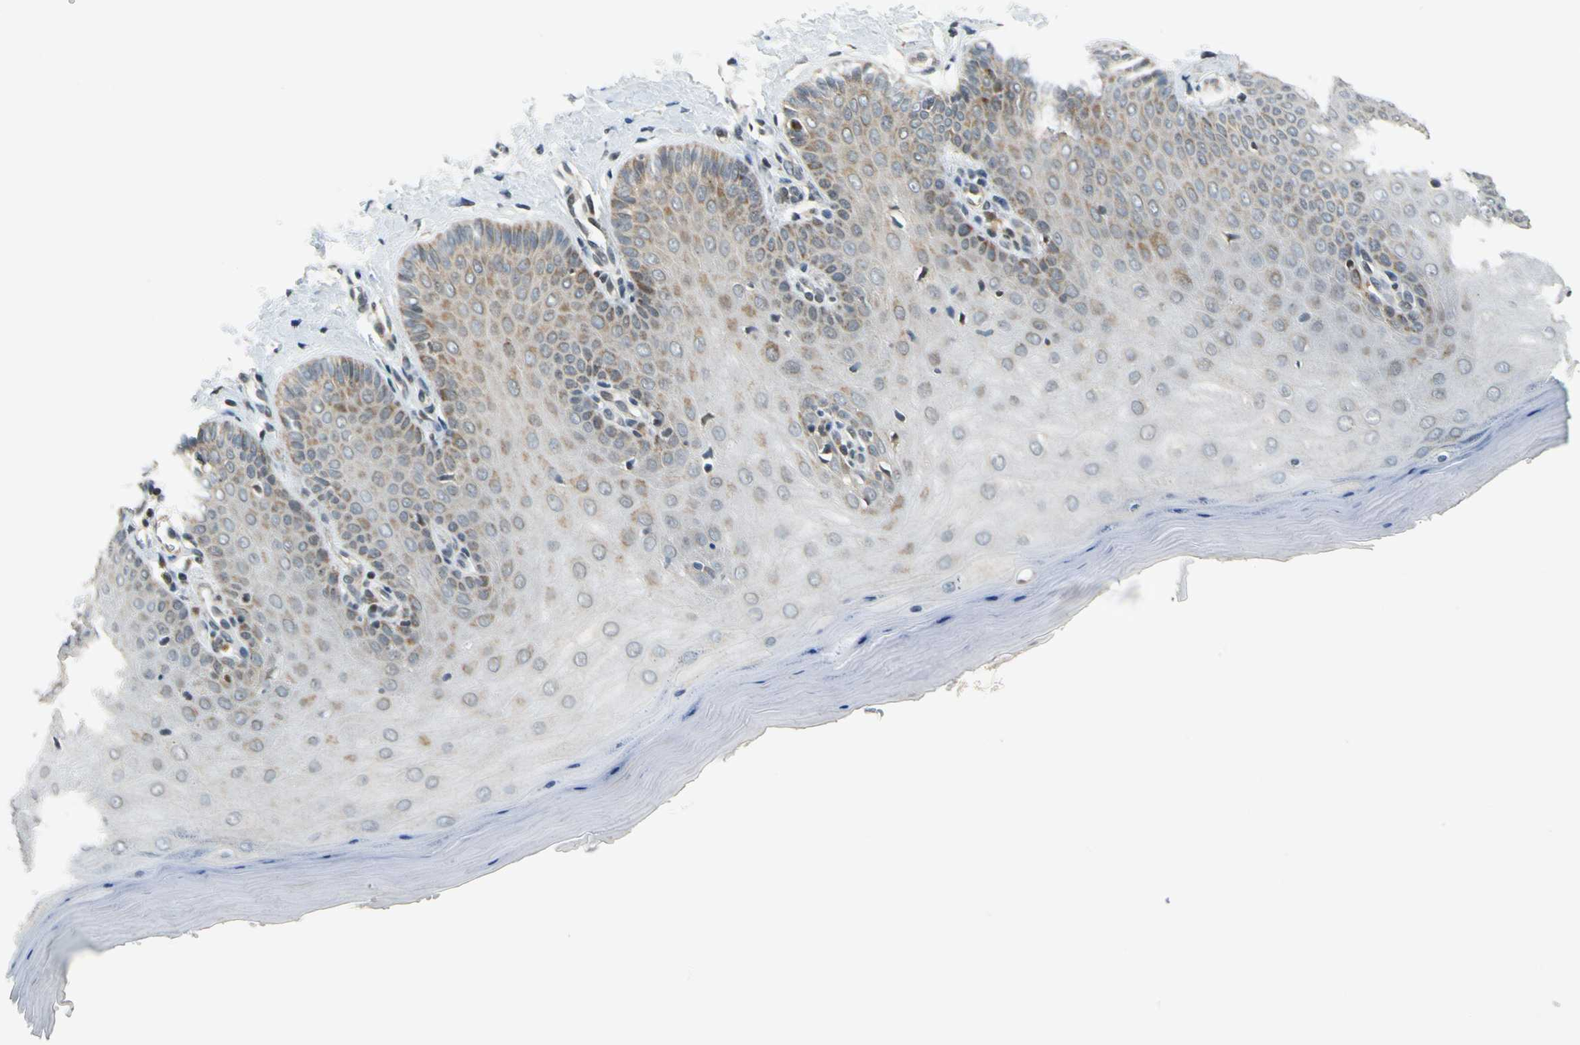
{"staining": {"intensity": "moderate", "quantity": "25%-75%", "location": "cytoplasmic/membranous"}, "tissue": "cervix", "cell_type": "Squamous epithelial cells", "image_type": "normal", "snomed": [{"axis": "morphology", "description": "Normal tissue, NOS"}, {"axis": "topography", "description": "Cervix"}], "caption": "This is an image of immunohistochemistry staining of benign cervix, which shows moderate expression in the cytoplasmic/membranous of squamous epithelial cells.", "gene": "POGZ", "patient": {"sex": "female", "age": 55}}